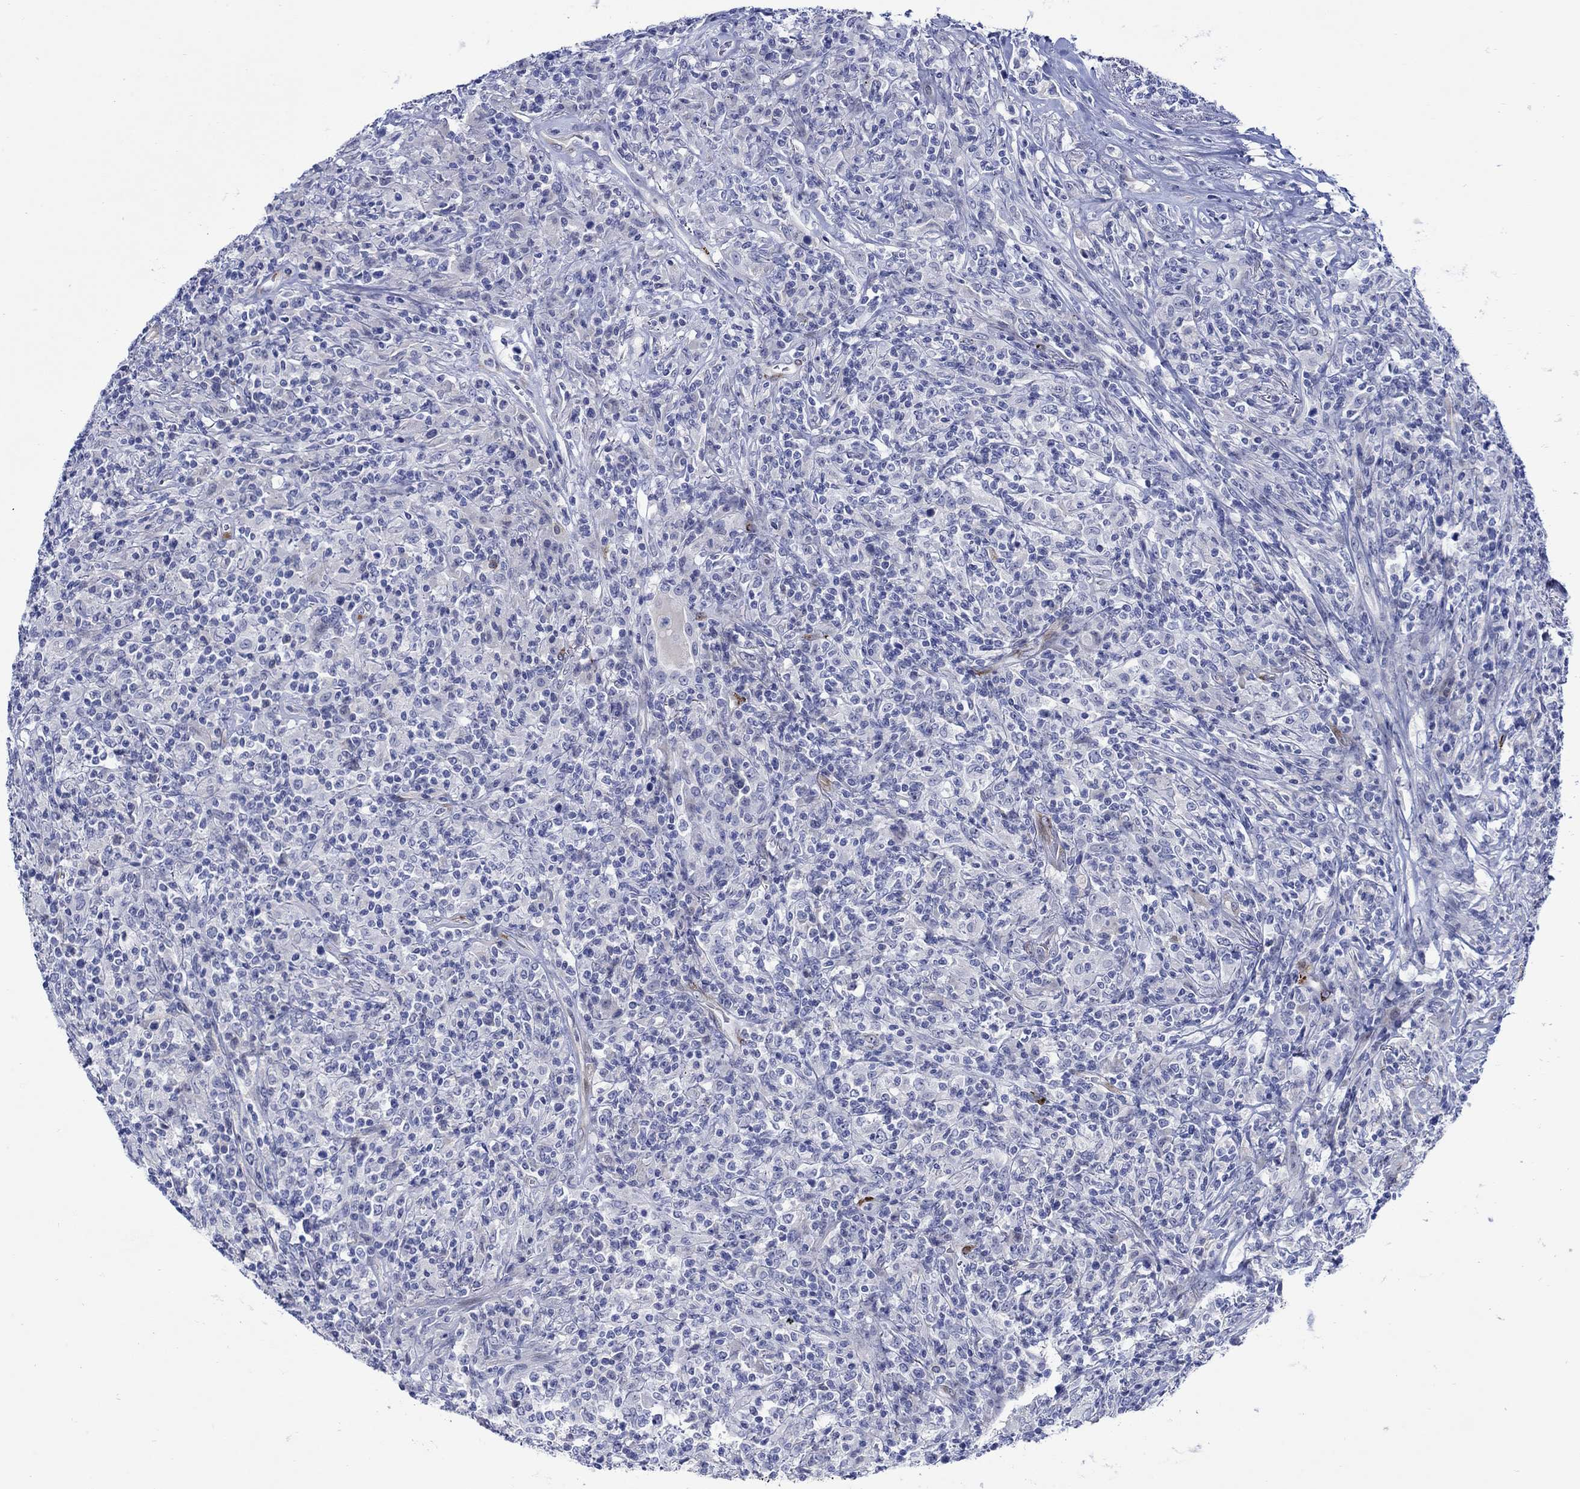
{"staining": {"intensity": "negative", "quantity": "none", "location": "none"}, "tissue": "lymphoma", "cell_type": "Tumor cells", "image_type": "cancer", "snomed": [{"axis": "morphology", "description": "Malignant lymphoma, non-Hodgkin's type, High grade"}, {"axis": "topography", "description": "Lung"}], "caption": "Immunohistochemical staining of lymphoma shows no significant staining in tumor cells. (Immunohistochemistry (ihc), brightfield microscopy, high magnification).", "gene": "KSR2", "patient": {"sex": "male", "age": 79}}